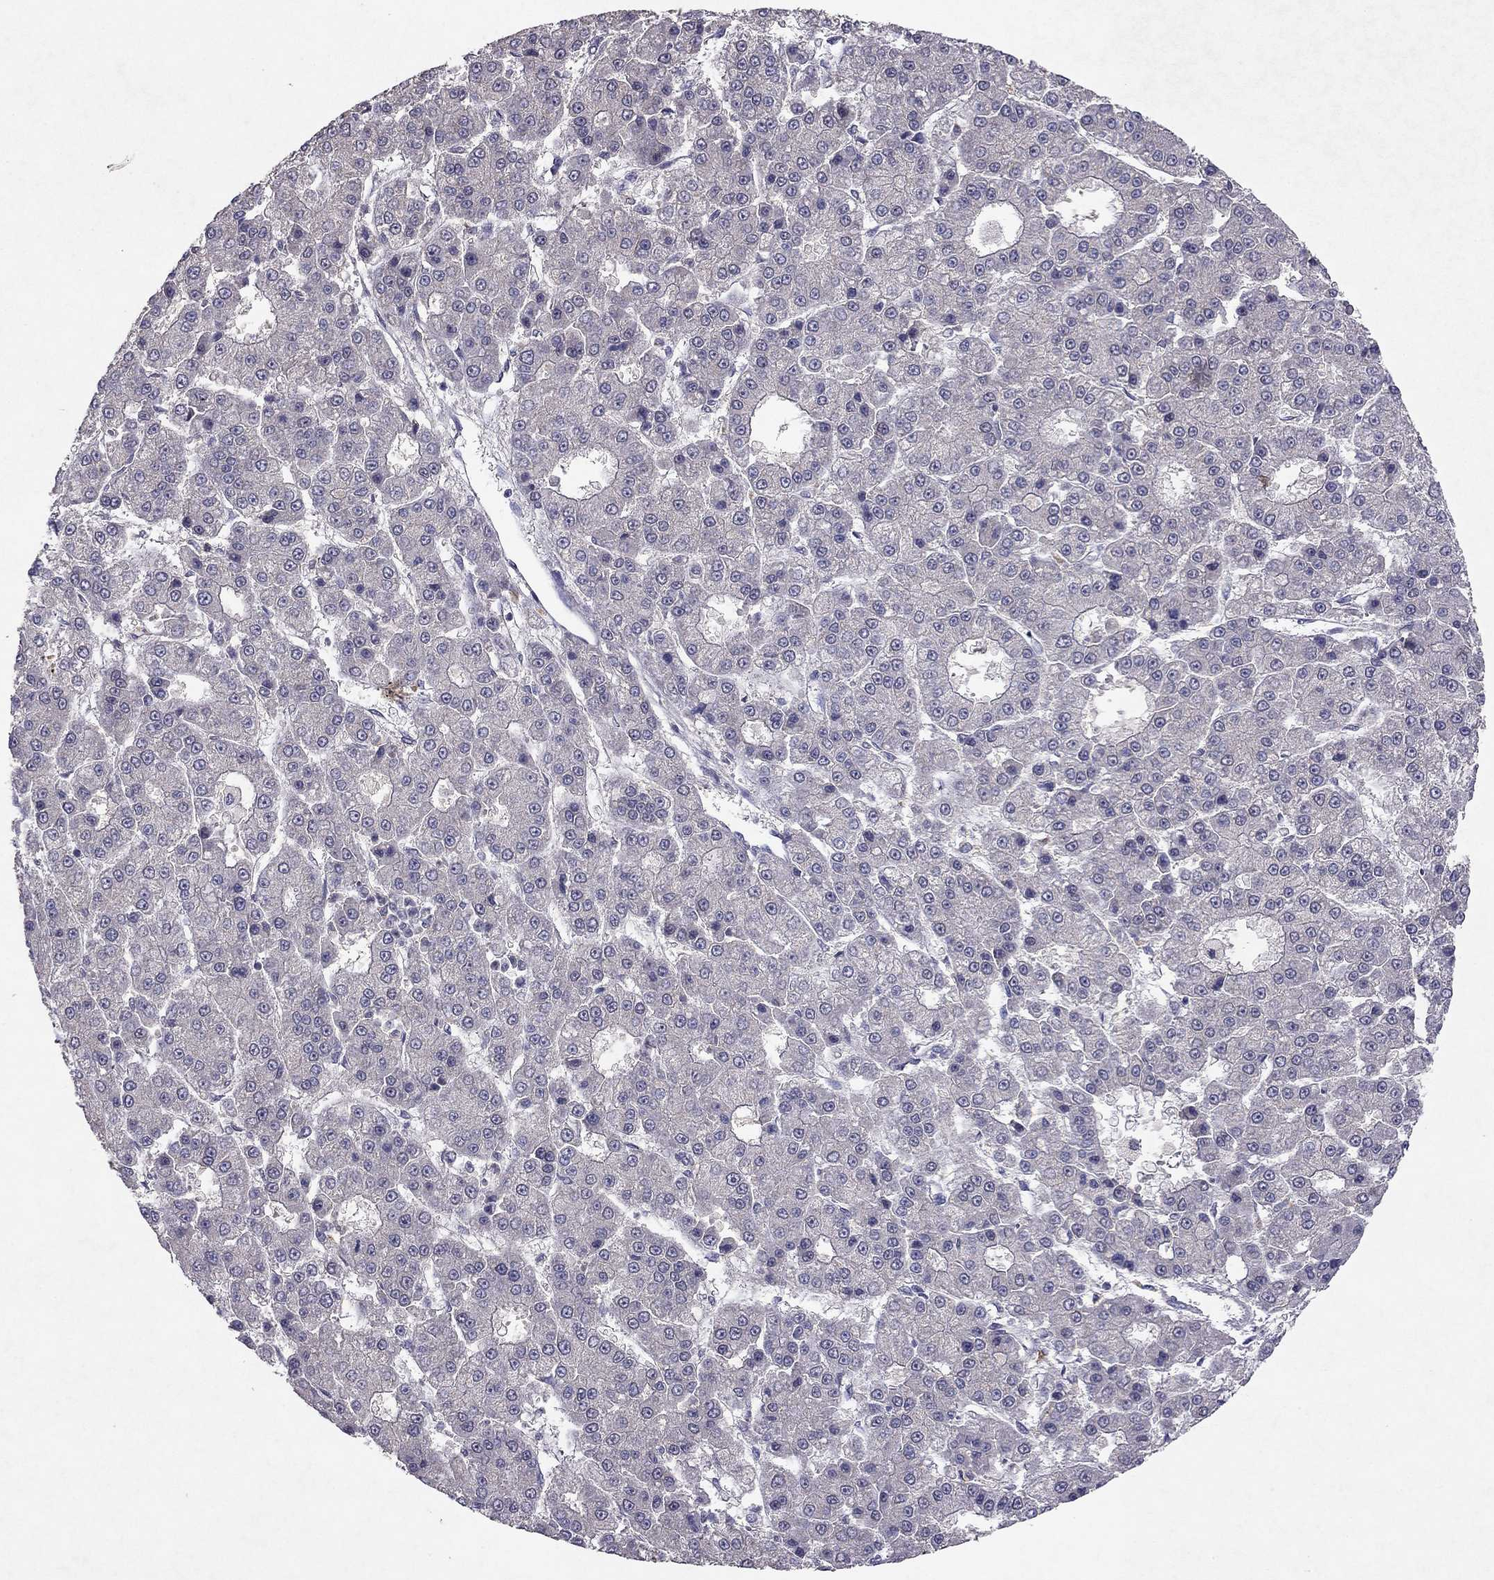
{"staining": {"intensity": "negative", "quantity": "none", "location": "none"}, "tissue": "liver cancer", "cell_type": "Tumor cells", "image_type": "cancer", "snomed": [{"axis": "morphology", "description": "Carcinoma, Hepatocellular, NOS"}, {"axis": "topography", "description": "Liver"}], "caption": "Micrograph shows no protein staining in tumor cells of liver cancer tissue.", "gene": "ESR2", "patient": {"sex": "male", "age": 70}}